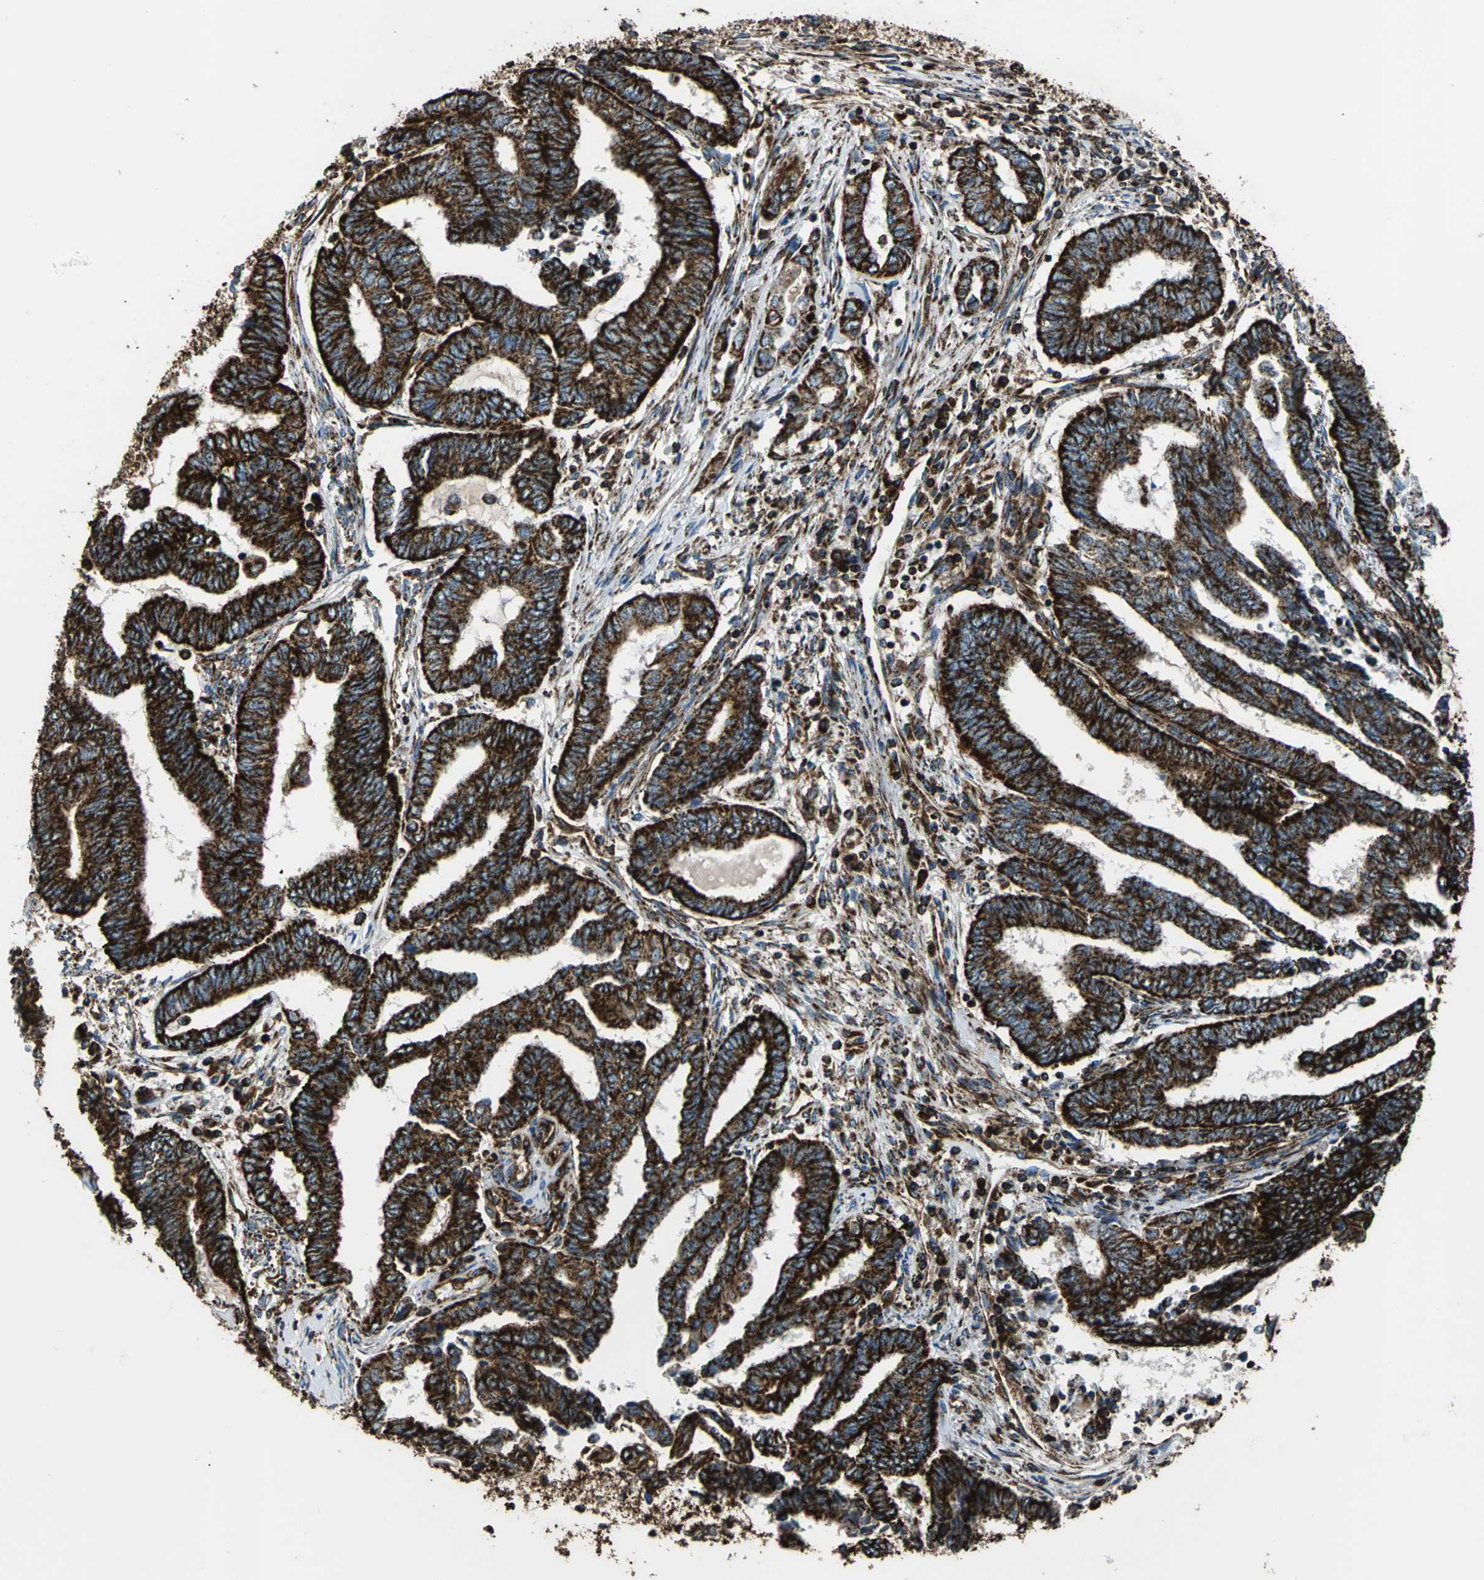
{"staining": {"intensity": "strong", "quantity": ">75%", "location": "cytoplasmic/membranous"}, "tissue": "endometrial cancer", "cell_type": "Tumor cells", "image_type": "cancer", "snomed": [{"axis": "morphology", "description": "Adenocarcinoma, NOS"}, {"axis": "topography", "description": "Uterus"}, {"axis": "topography", "description": "Endometrium"}], "caption": "A brown stain shows strong cytoplasmic/membranous positivity of a protein in human endometrial cancer (adenocarcinoma) tumor cells.", "gene": "ECH1", "patient": {"sex": "female", "age": 70}}